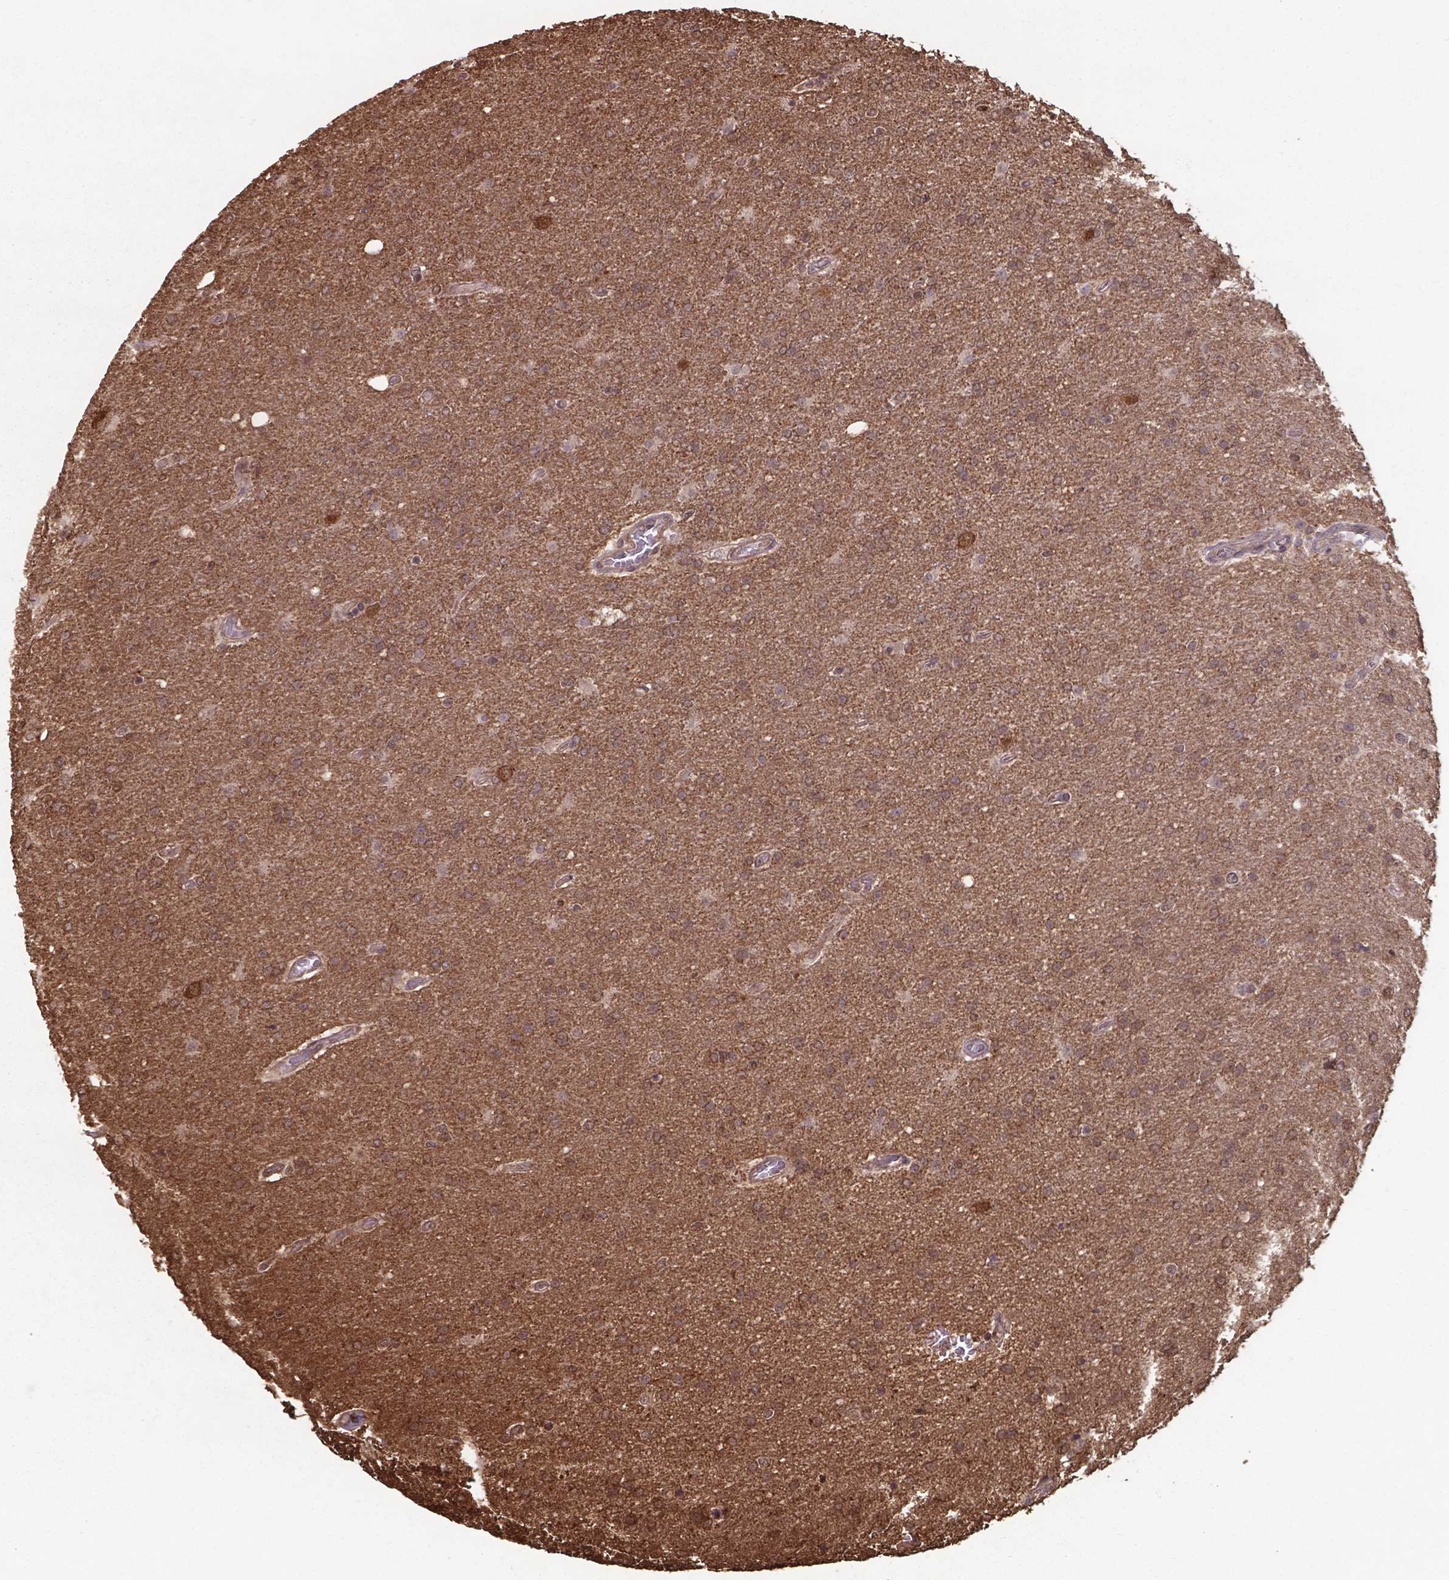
{"staining": {"intensity": "moderate", "quantity": ">75%", "location": "cytoplasmic/membranous,nuclear"}, "tissue": "glioma", "cell_type": "Tumor cells", "image_type": "cancer", "snomed": [{"axis": "morphology", "description": "Glioma, malignant, High grade"}, {"axis": "topography", "description": "Cerebral cortex"}], "caption": "Immunohistochemical staining of malignant glioma (high-grade) displays medium levels of moderate cytoplasmic/membranous and nuclear positivity in approximately >75% of tumor cells.", "gene": "CHP2", "patient": {"sex": "male", "age": 70}}